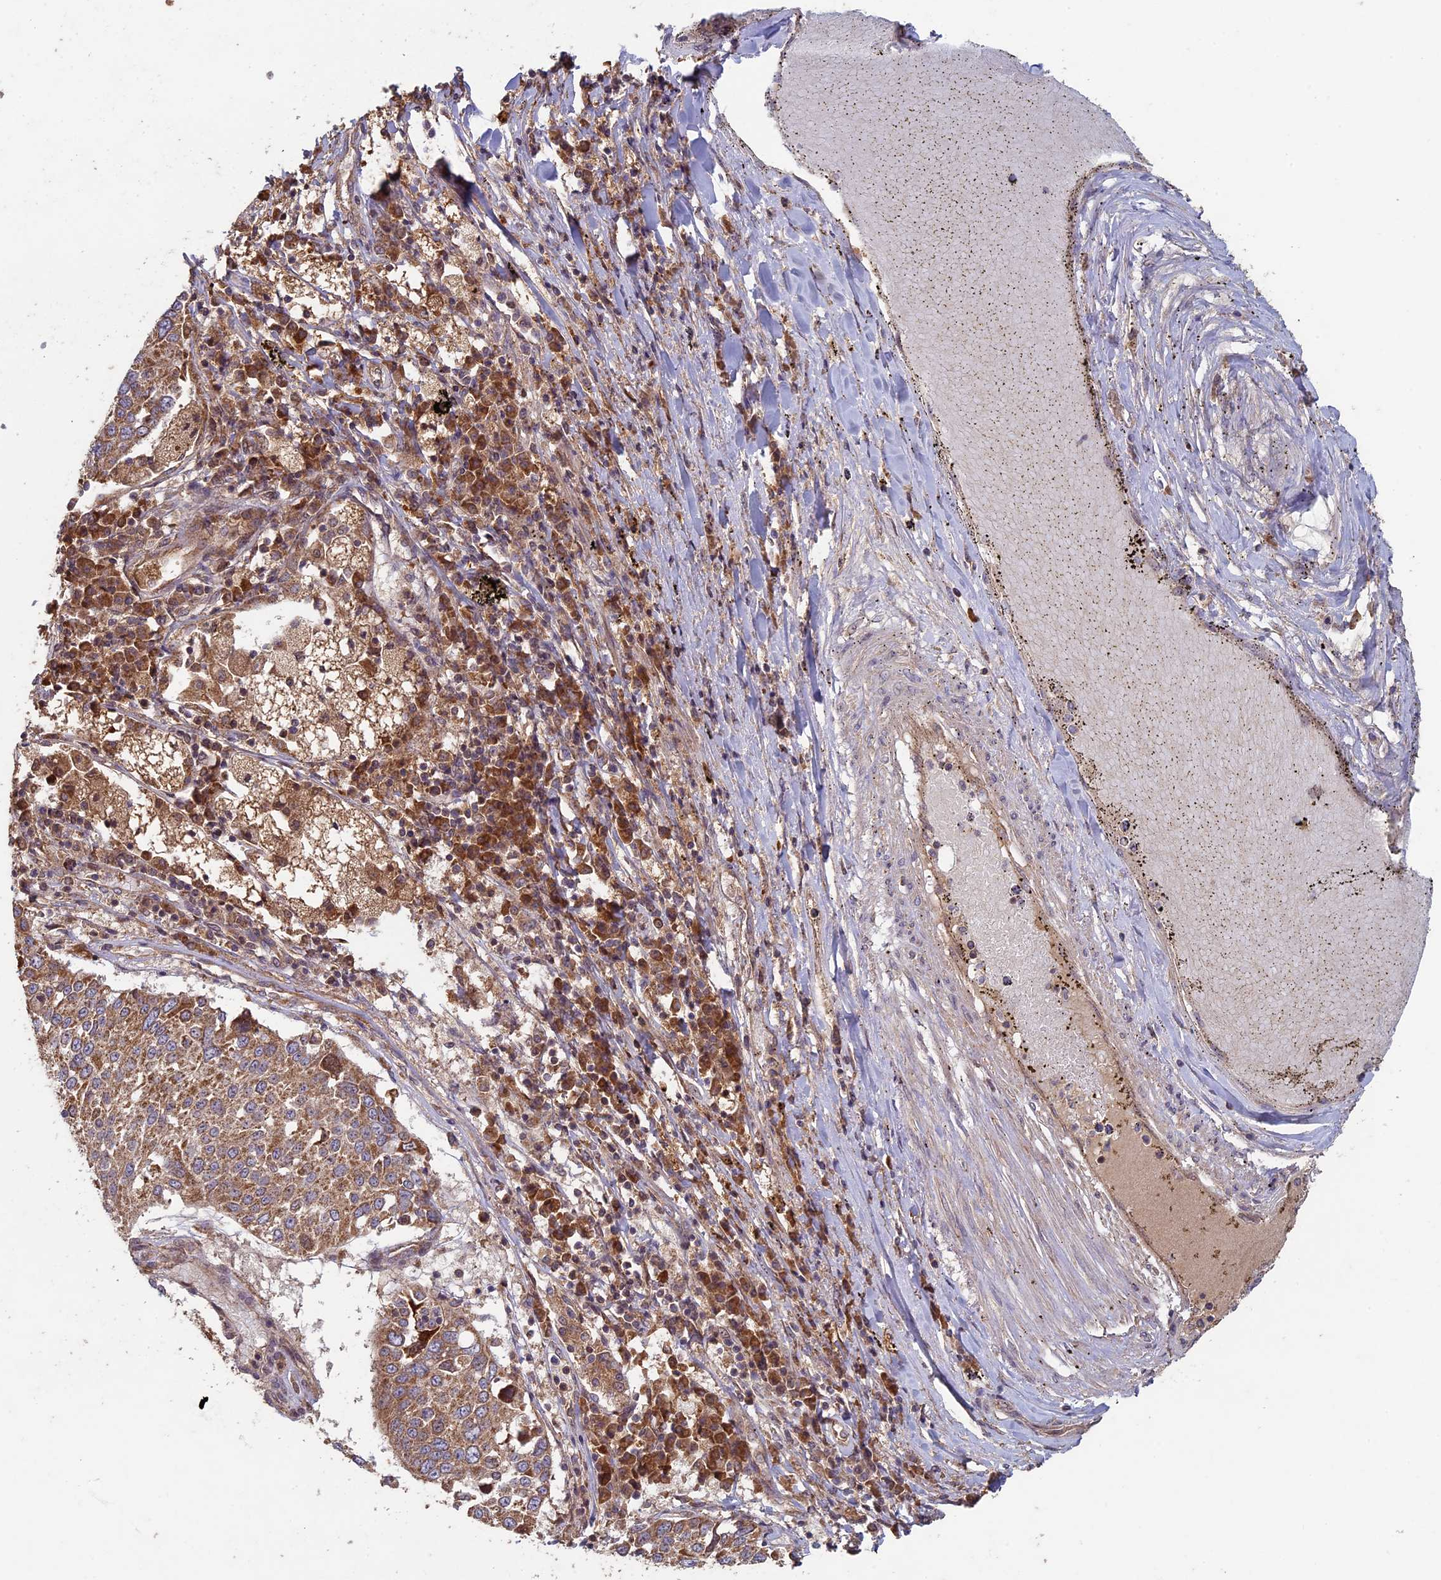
{"staining": {"intensity": "moderate", "quantity": ">75%", "location": "cytoplasmic/membranous"}, "tissue": "lung cancer", "cell_type": "Tumor cells", "image_type": "cancer", "snomed": [{"axis": "morphology", "description": "Squamous cell carcinoma, NOS"}, {"axis": "topography", "description": "Lung"}], "caption": "Approximately >75% of tumor cells in human squamous cell carcinoma (lung) exhibit moderate cytoplasmic/membranous protein positivity as visualized by brown immunohistochemical staining.", "gene": "RCCD1", "patient": {"sex": "male", "age": 65}}